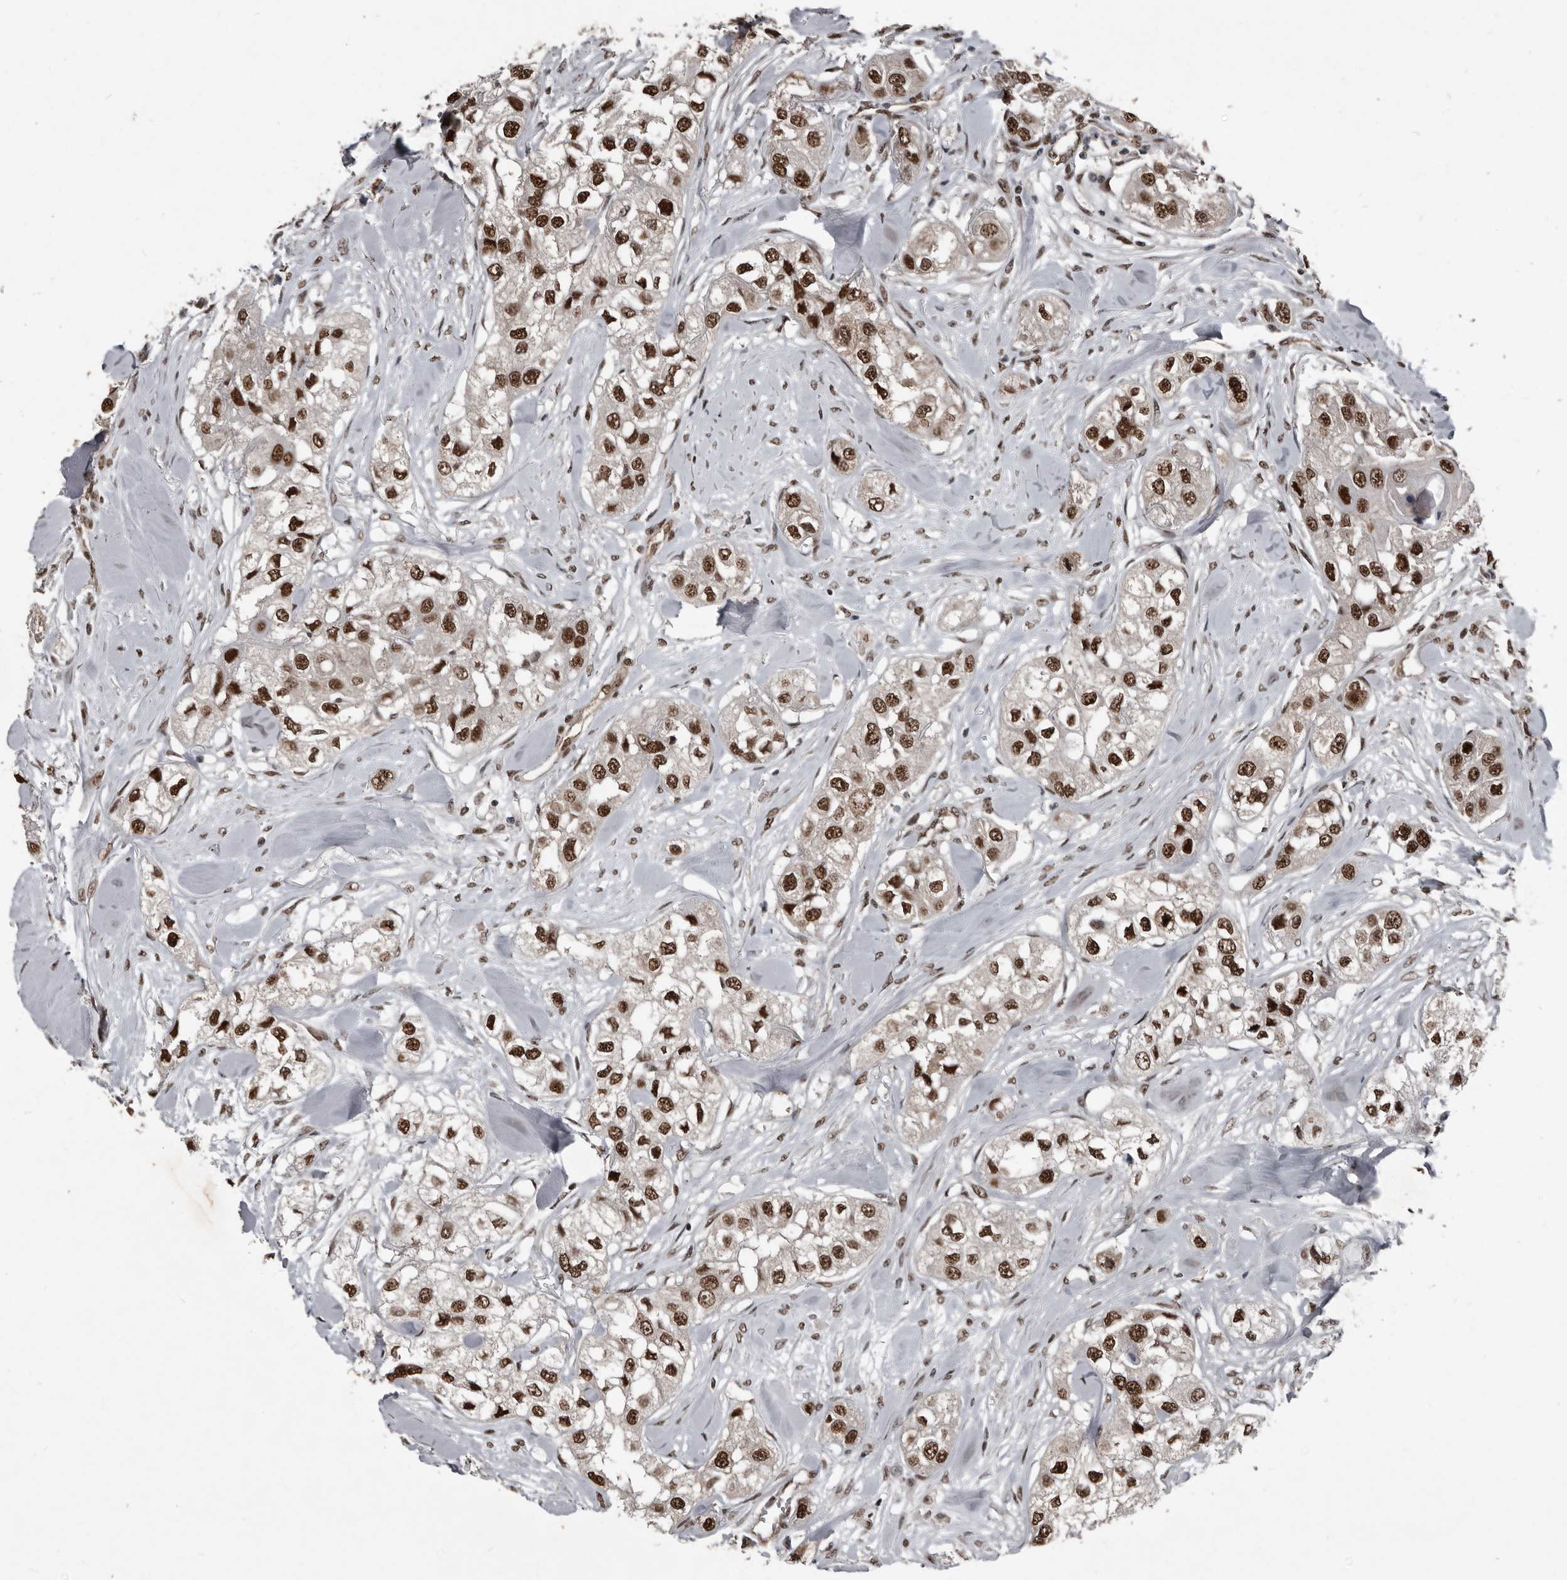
{"staining": {"intensity": "strong", "quantity": ">75%", "location": "nuclear"}, "tissue": "head and neck cancer", "cell_type": "Tumor cells", "image_type": "cancer", "snomed": [{"axis": "morphology", "description": "Normal tissue, NOS"}, {"axis": "morphology", "description": "Squamous cell carcinoma, NOS"}, {"axis": "topography", "description": "Skeletal muscle"}, {"axis": "topography", "description": "Head-Neck"}], "caption": "High-power microscopy captured an immunohistochemistry micrograph of head and neck cancer, revealing strong nuclear expression in about >75% of tumor cells.", "gene": "CHD1L", "patient": {"sex": "male", "age": 51}}